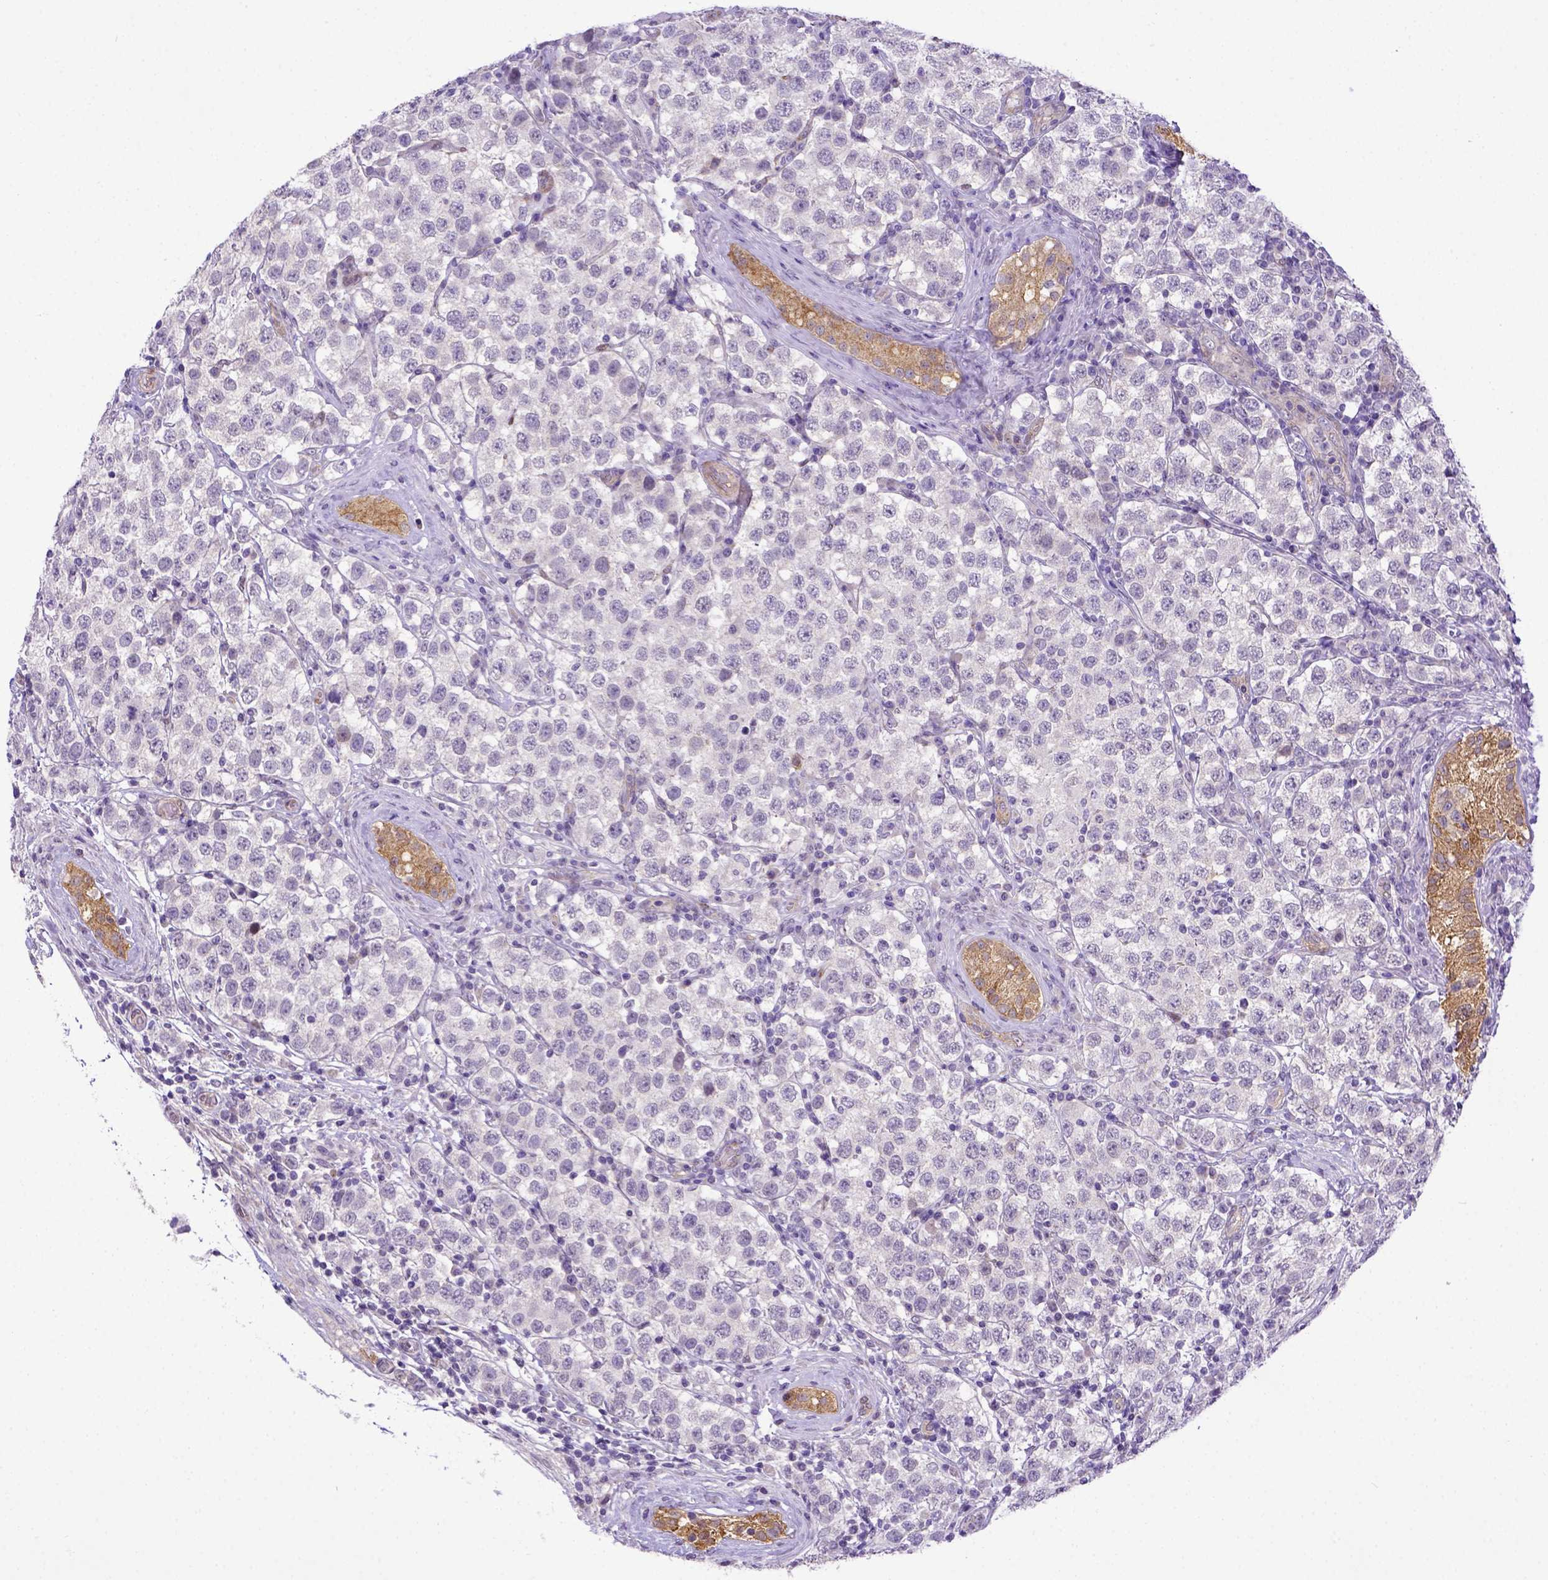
{"staining": {"intensity": "negative", "quantity": "none", "location": "none"}, "tissue": "testis cancer", "cell_type": "Tumor cells", "image_type": "cancer", "snomed": [{"axis": "morphology", "description": "Seminoma, NOS"}, {"axis": "topography", "description": "Testis"}], "caption": "Tumor cells show no significant protein staining in testis cancer (seminoma).", "gene": "BTN1A1", "patient": {"sex": "male", "age": 34}}